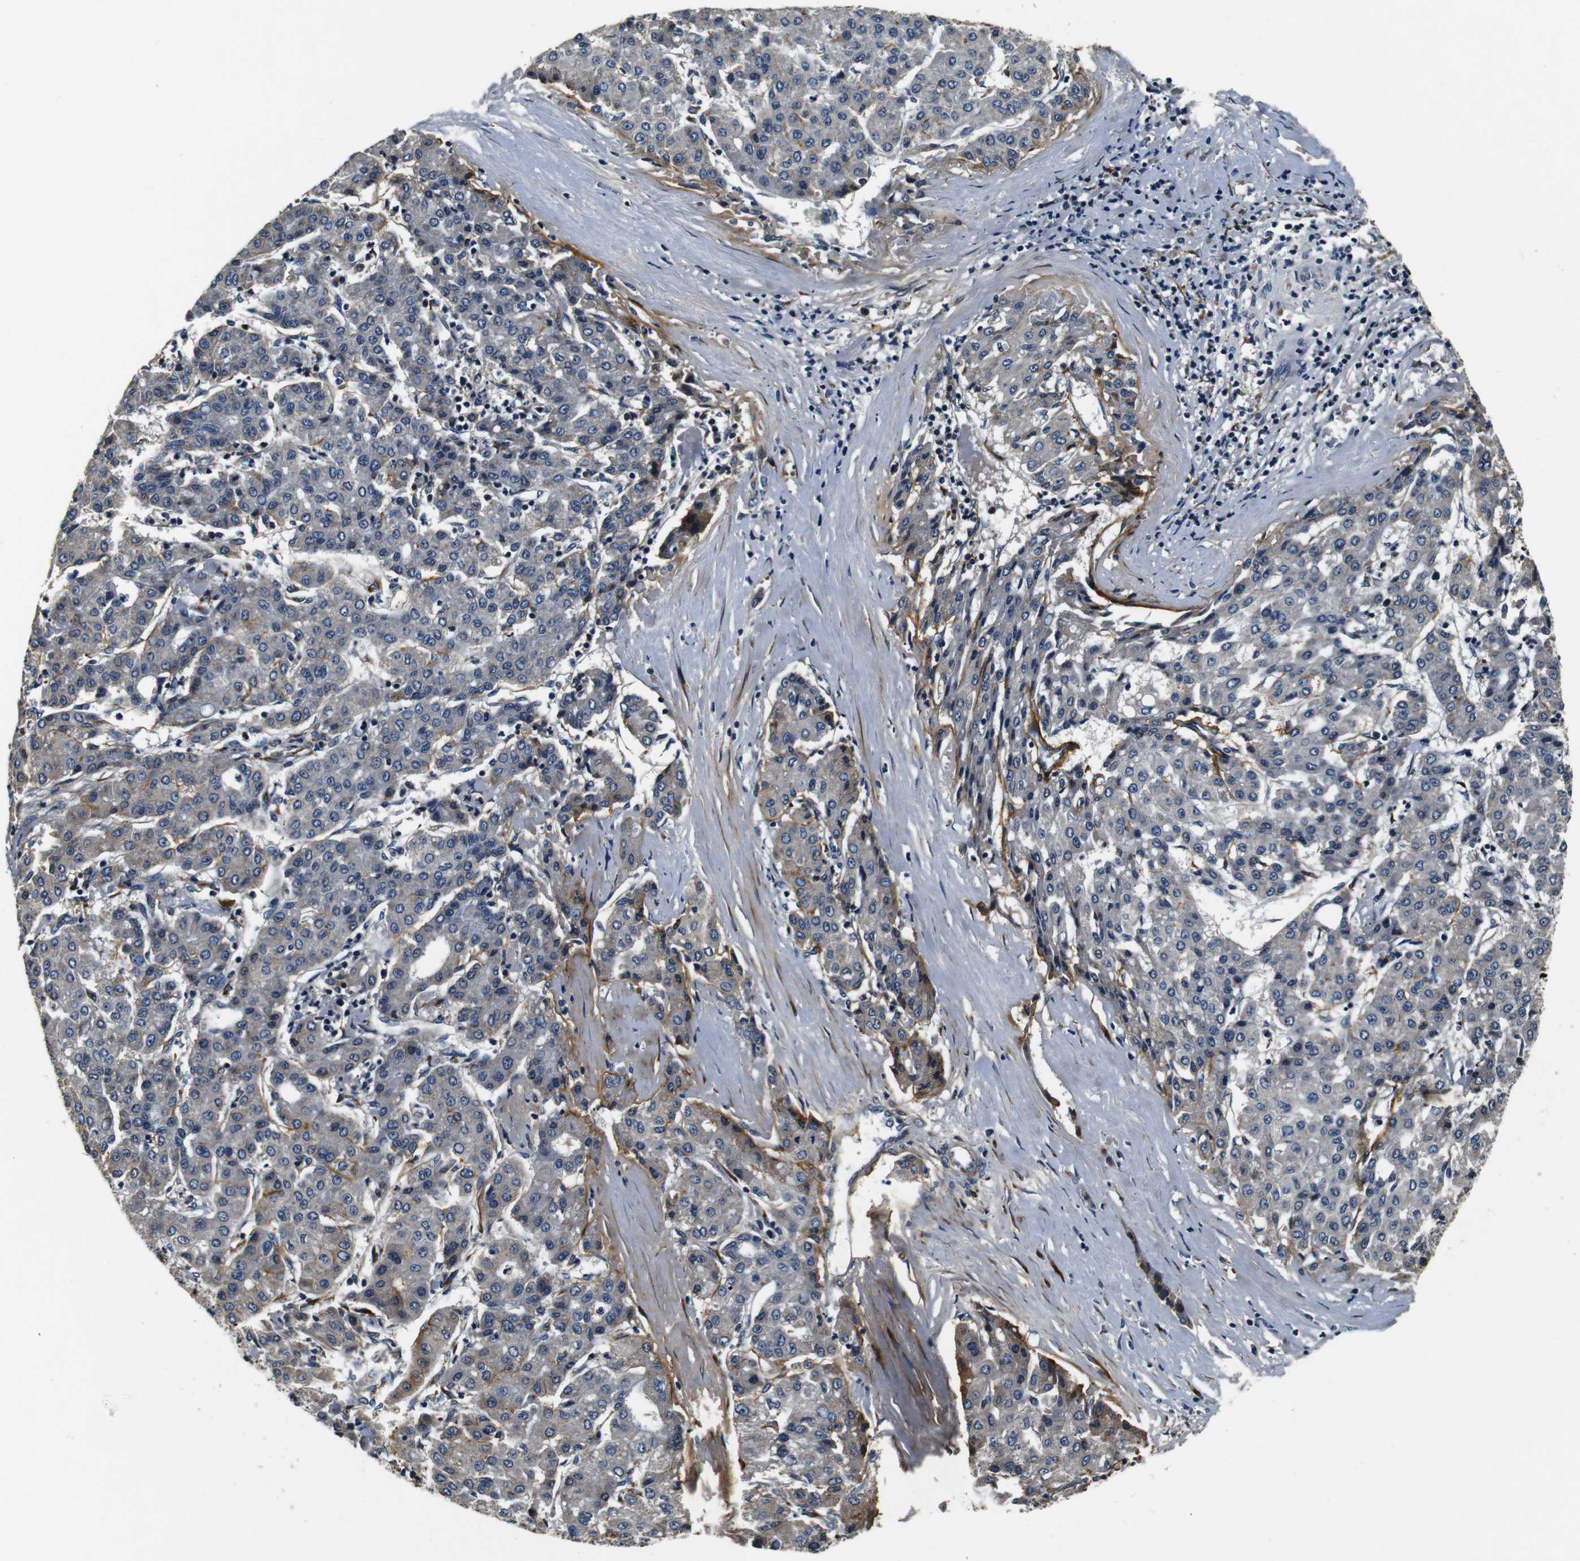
{"staining": {"intensity": "negative", "quantity": "none", "location": "none"}, "tissue": "liver cancer", "cell_type": "Tumor cells", "image_type": "cancer", "snomed": [{"axis": "morphology", "description": "Carcinoma, Hepatocellular, NOS"}, {"axis": "topography", "description": "Liver"}], "caption": "Immunohistochemistry image of neoplastic tissue: human liver cancer stained with DAB (3,3'-diaminobenzidine) demonstrates no significant protein positivity in tumor cells. (DAB immunohistochemistry (IHC) with hematoxylin counter stain).", "gene": "COL1A1", "patient": {"sex": "male", "age": 65}}